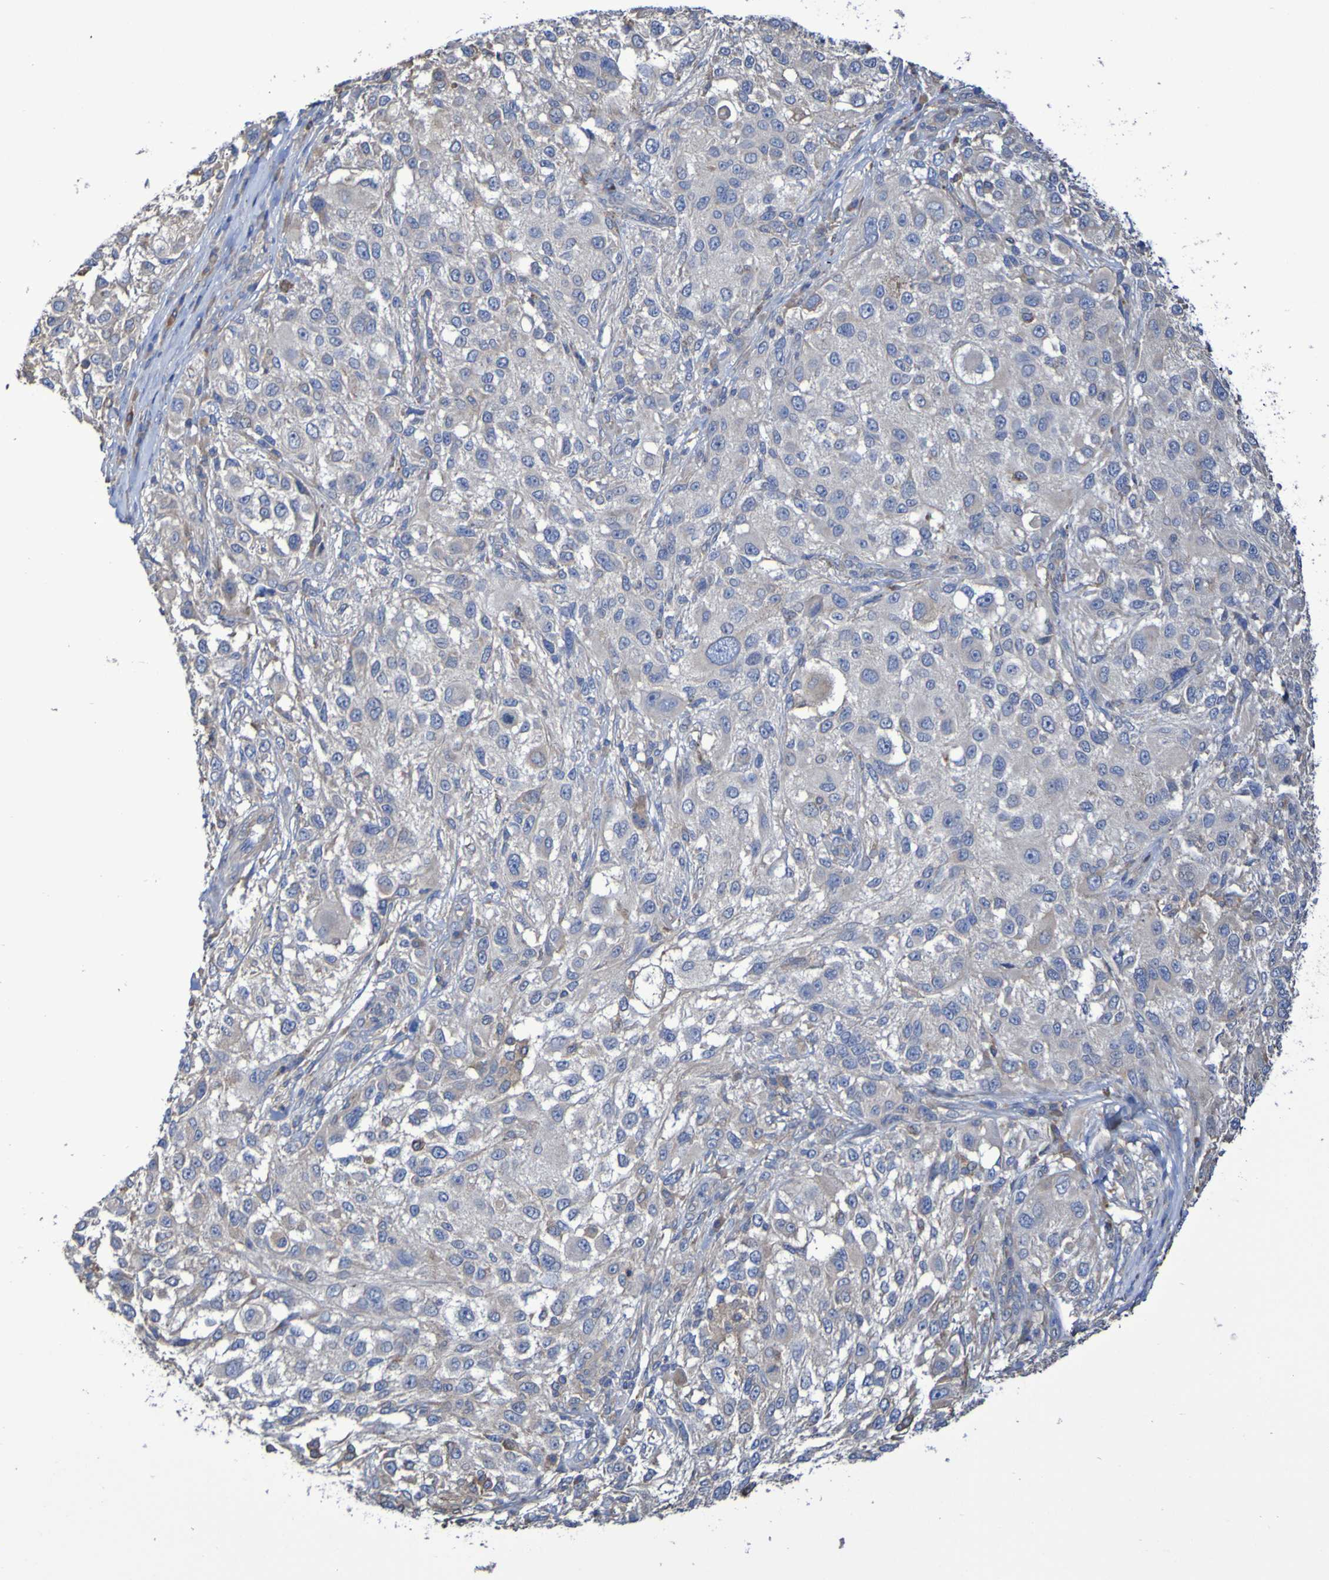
{"staining": {"intensity": "negative", "quantity": "none", "location": "none"}, "tissue": "melanoma", "cell_type": "Tumor cells", "image_type": "cancer", "snomed": [{"axis": "morphology", "description": "Necrosis, NOS"}, {"axis": "morphology", "description": "Malignant melanoma, NOS"}, {"axis": "topography", "description": "Skin"}], "caption": "A high-resolution photomicrograph shows immunohistochemistry (IHC) staining of malignant melanoma, which exhibits no significant staining in tumor cells.", "gene": "SYNJ1", "patient": {"sex": "female", "age": 87}}